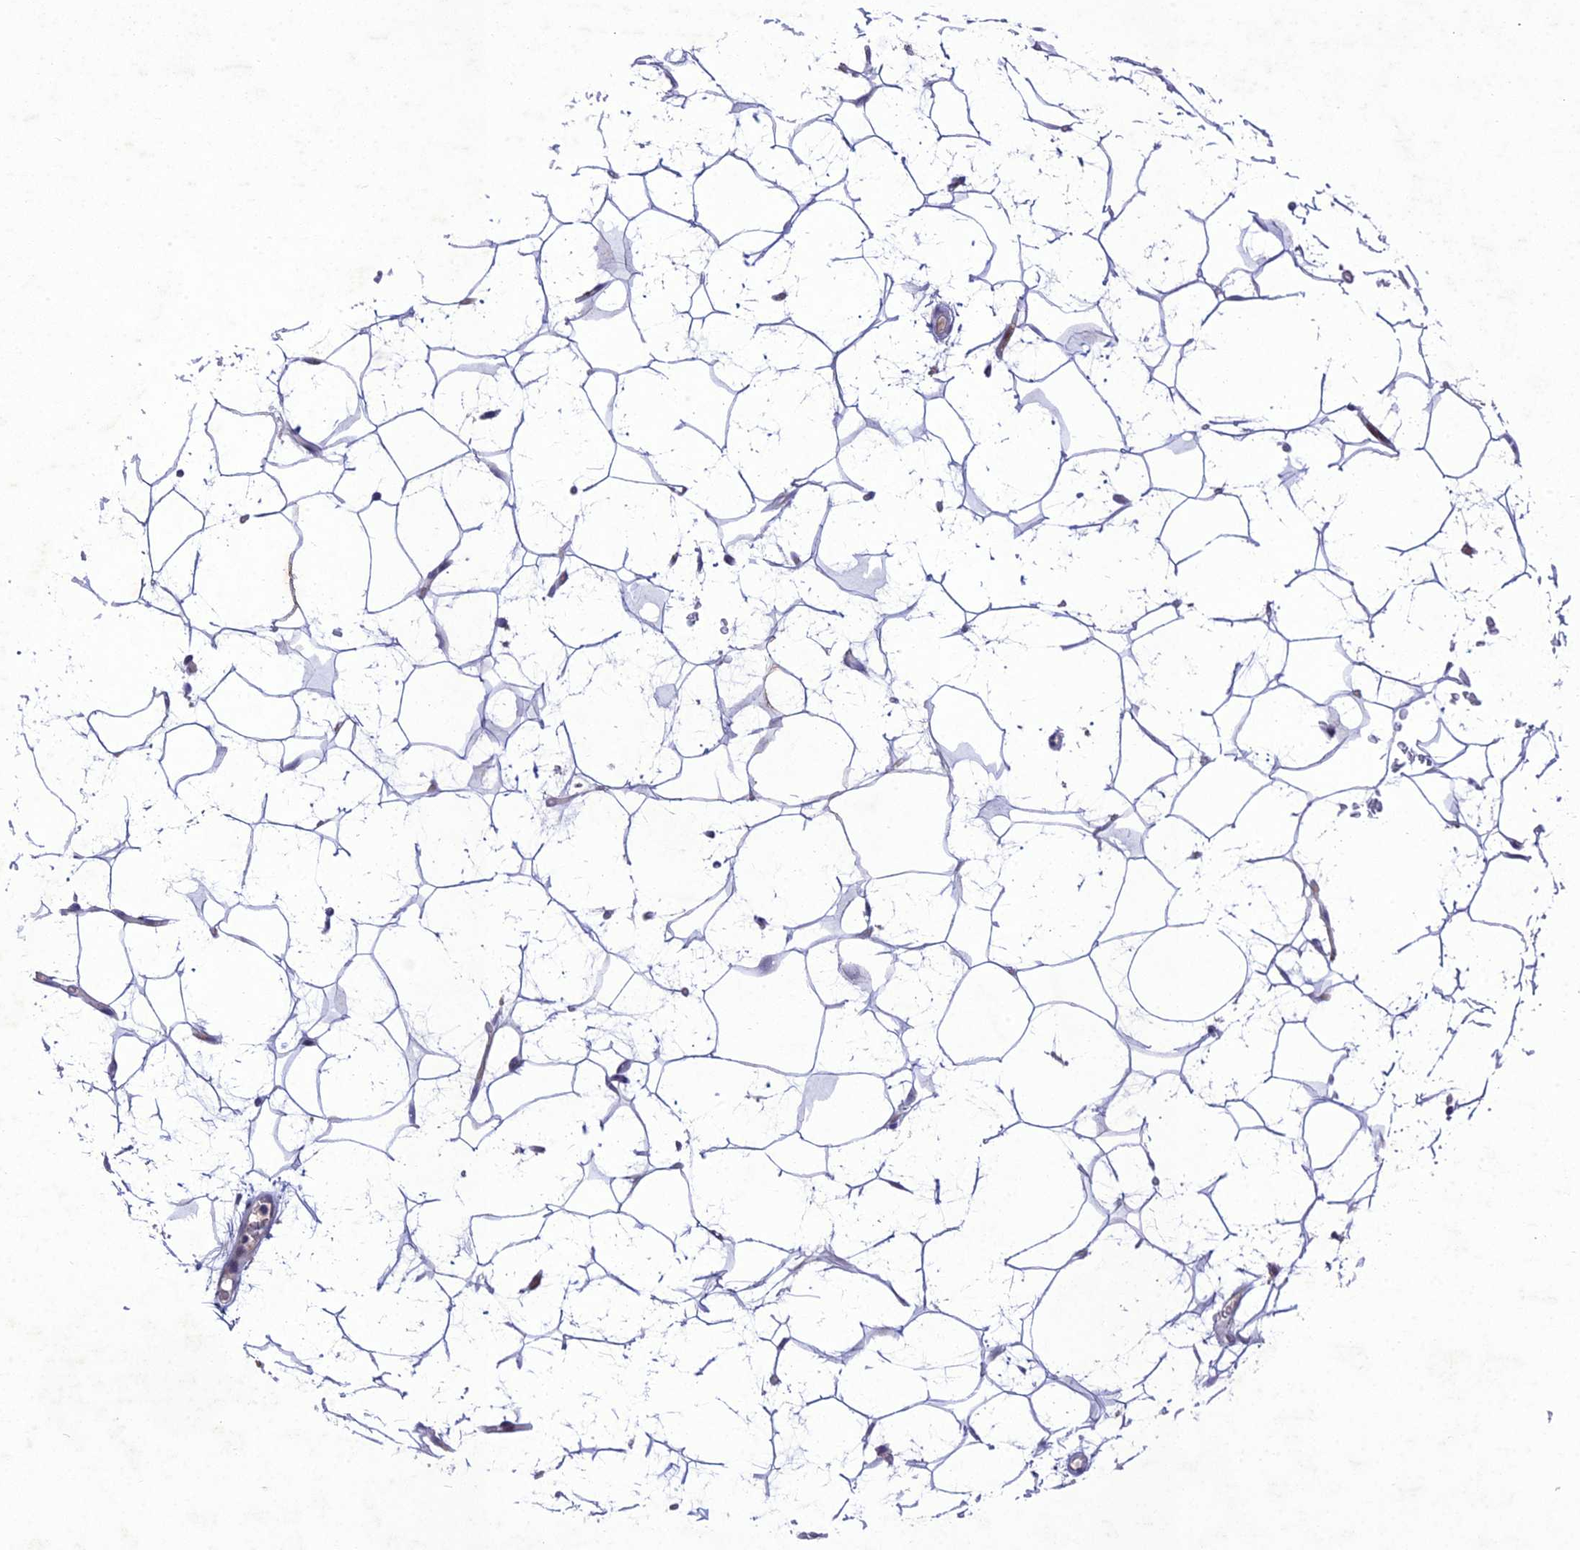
{"staining": {"intensity": "negative", "quantity": "none", "location": "none"}, "tissue": "adipose tissue", "cell_type": "Adipocytes", "image_type": "normal", "snomed": [{"axis": "morphology", "description": "Normal tissue, NOS"}, {"axis": "topography", "description": "Breast"}], "caption": "Histopathology image shows no protein staining in adipocytes of normal adipose tissue.", "gene": "ANKRD52", "patient": {"sex": "female", "age": 26}}